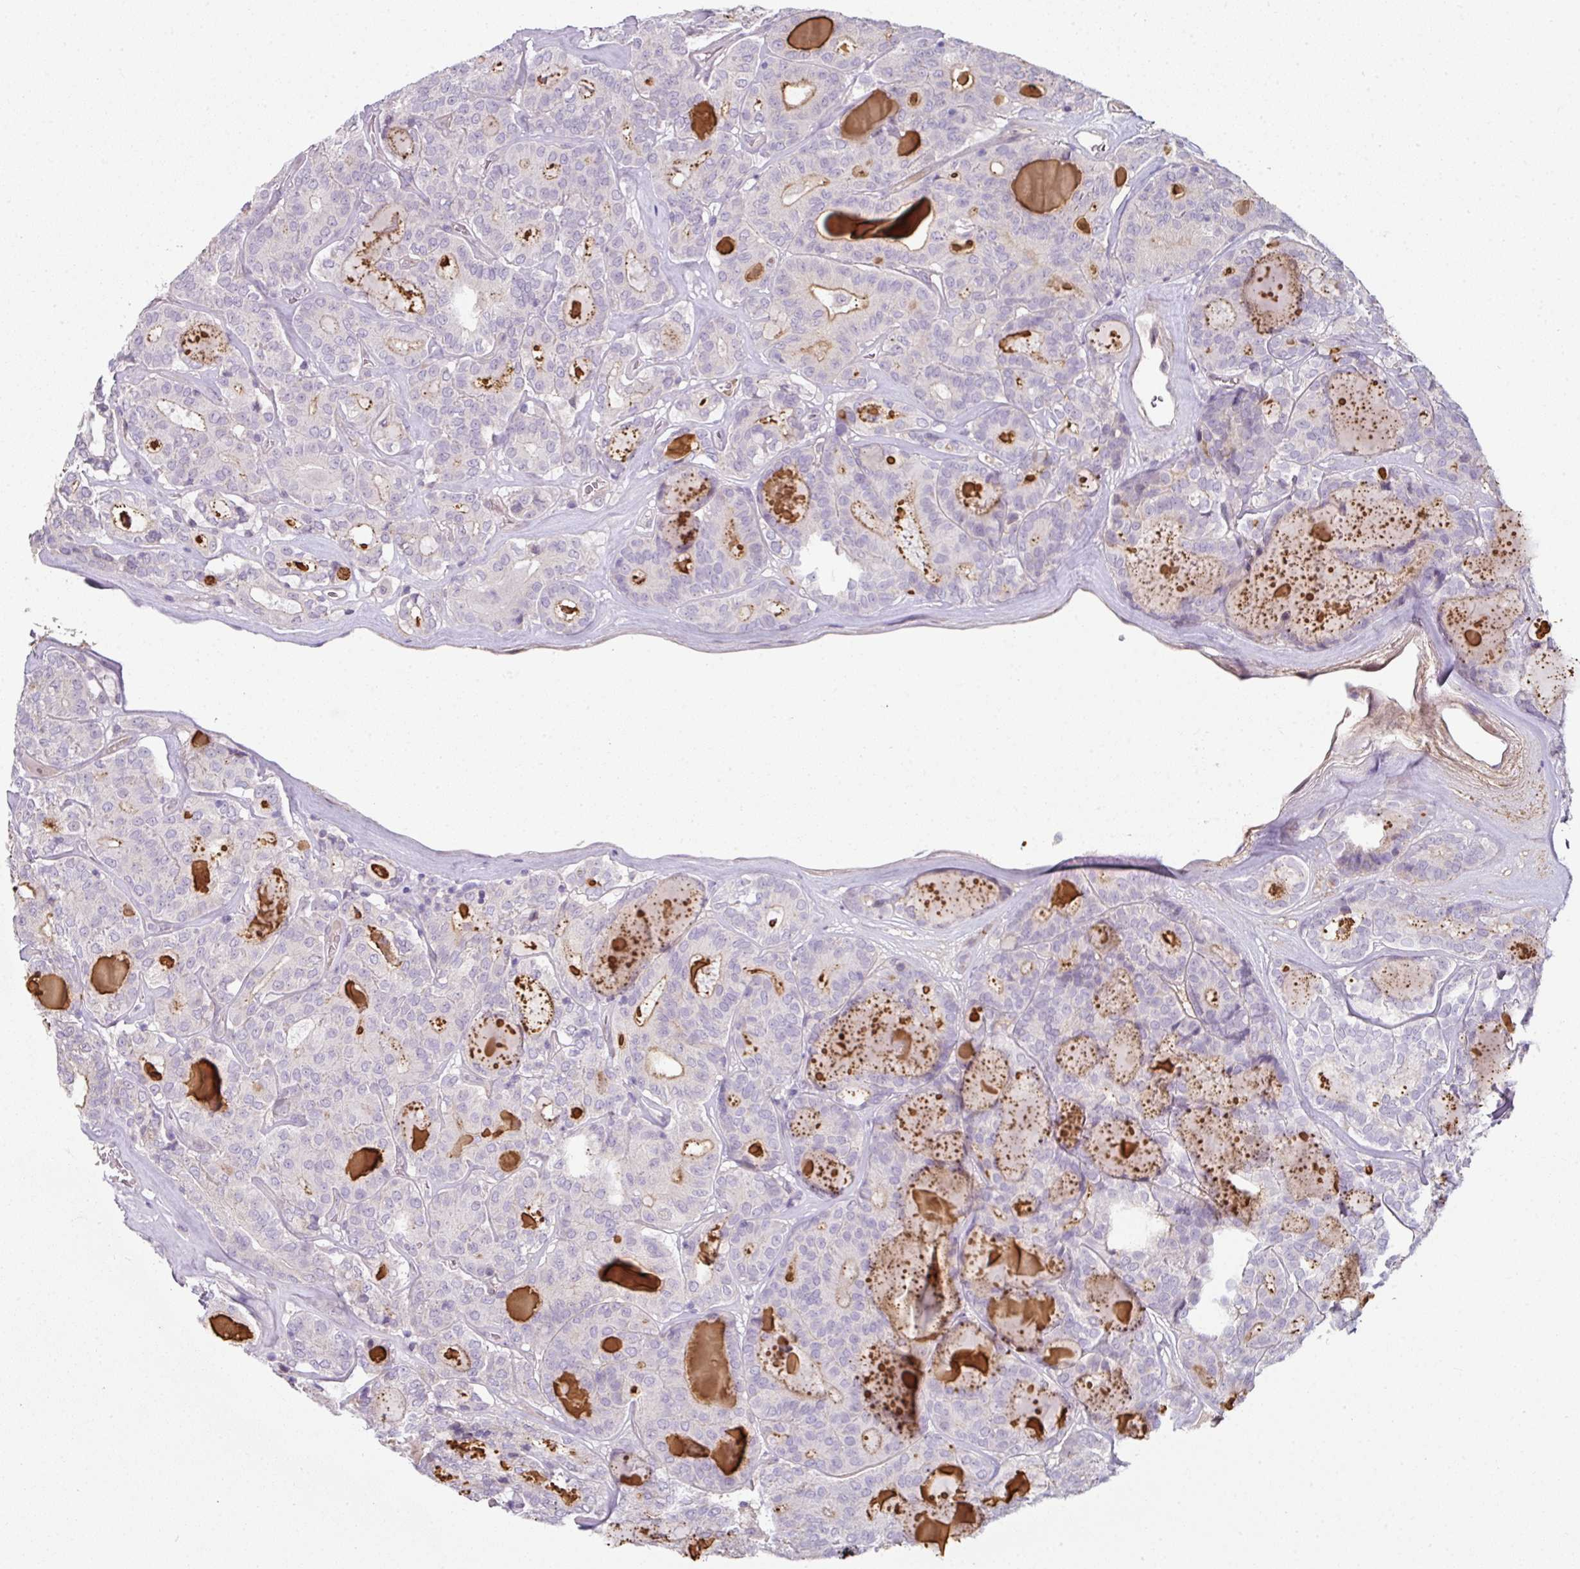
{"staining": {"intensity": "weak", "quantity": "<25%", "location": "cytoplasmic/membranous"}, "tissue": "thyroid cancer", "cell_type": "Tumor cells", "image_type": "cancer", "snomed": [{"axis": "morphology", "description": "Papillary adenocarcinoma, NOS"}, {"axis": "topography", "description": "Thyroid gland"}], "caption": "DAB immunohistochemical staining of human thyroid cancer (papillary adenocarcinoma) demonstrates no significant expression in tumor cells. The staining was performed using DAB (3,3'-diaminobenzidine) to visualize the protein expression in brown, while the nuclei were stained in blue with hematoxylin (Magnification: 20x).", "gene": "FHAD1", "patient": {"sex": "female", "age": 72}}